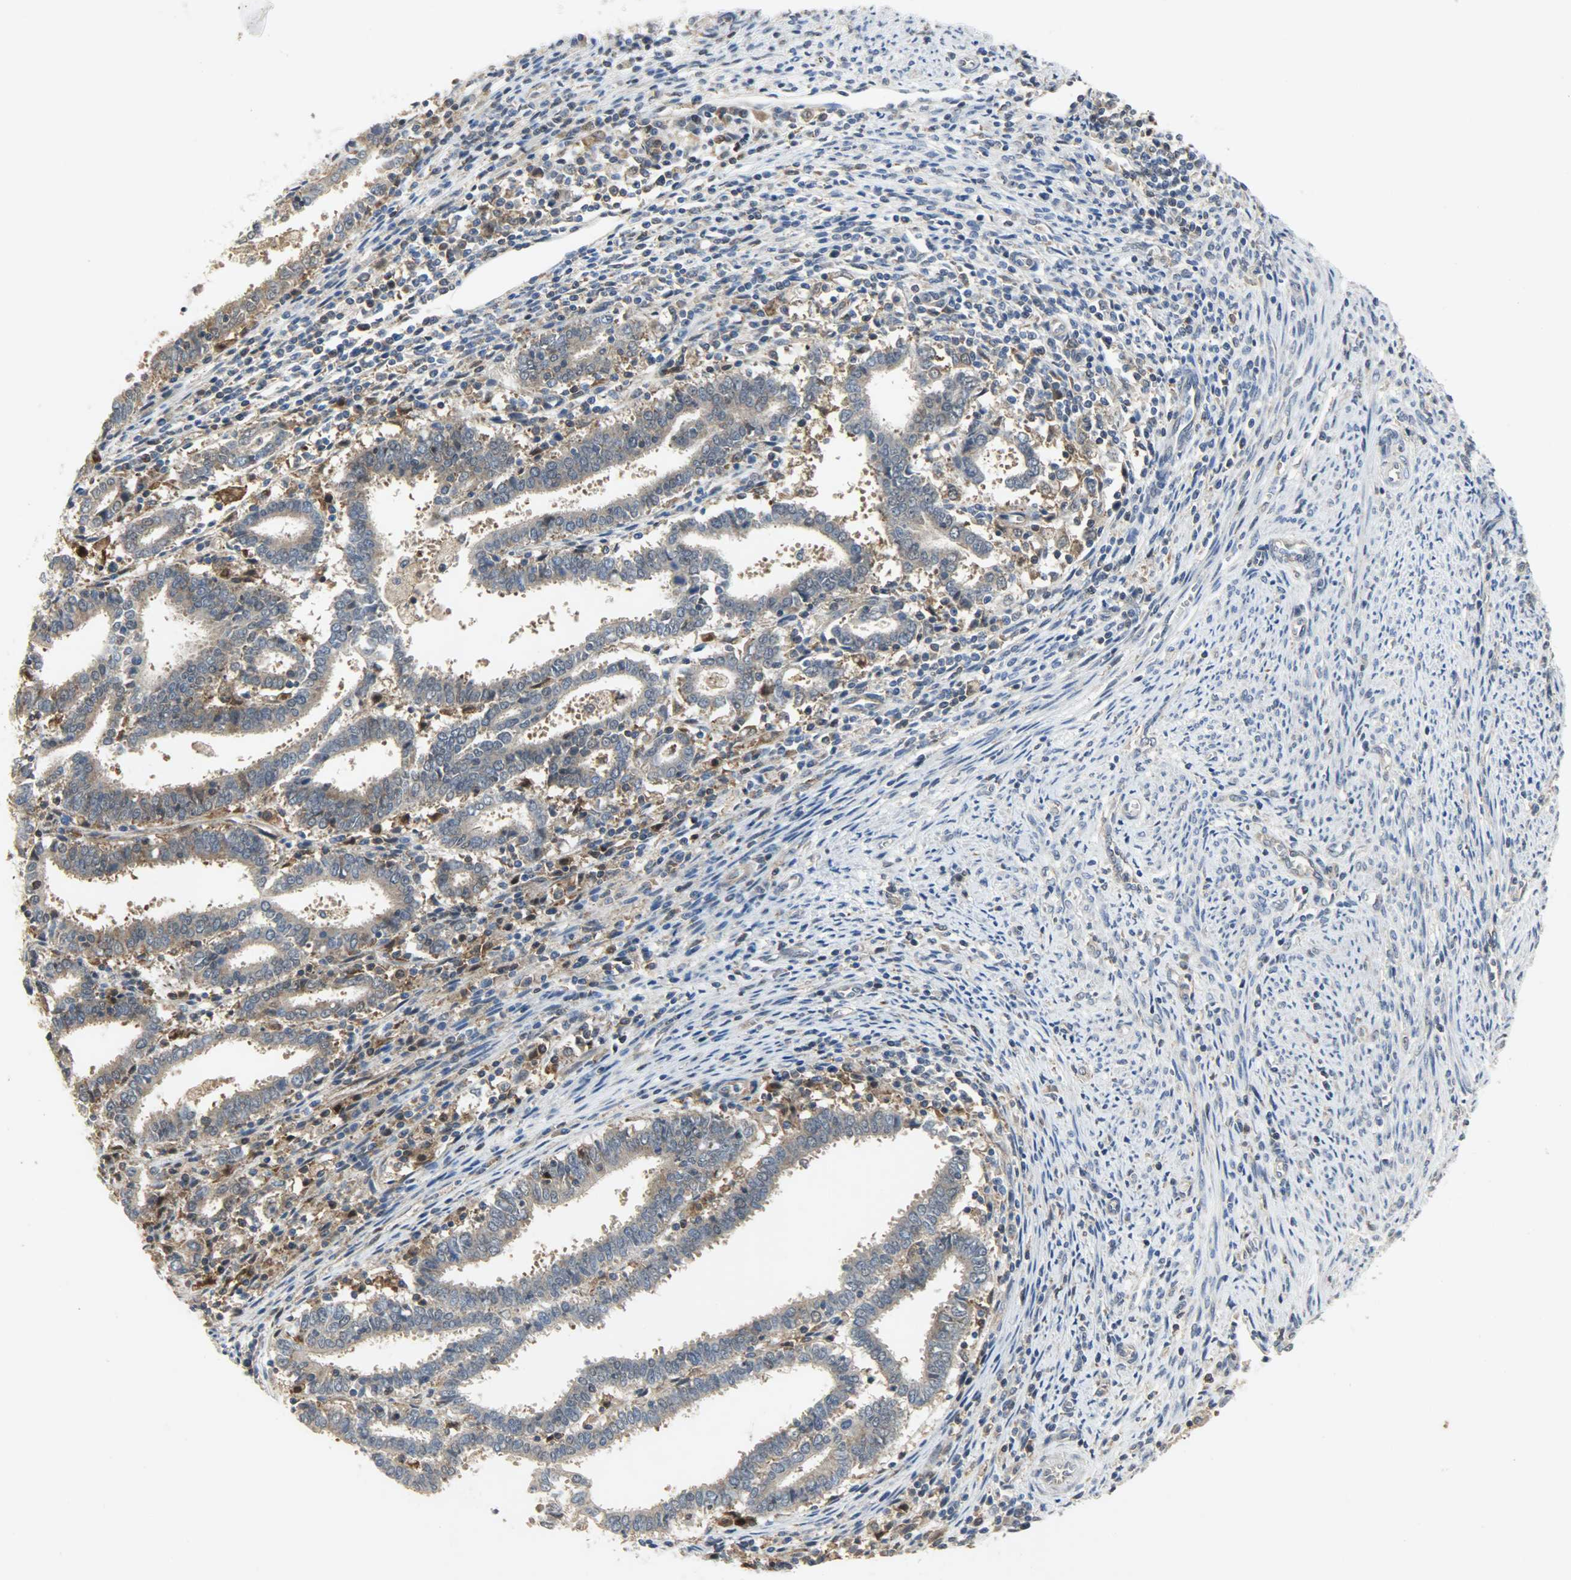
{"staining": {"intensity": "moderate", "quantity": ">75%", "location": "cytoplasmic/membranous"}, "tissue": "endometrial cancer", "cell_type": "Tumor cells", "image_type": "cancer", "snomed": [{"axis": "morphology", "description": "Adenocarcinoma, NOS"}, {"axis": "topography", "description": "Uterus"}], "caption": "Immunohistochemical staining of endometrial cancer shows medium levels of moderate cytoplasmic/membranous protein expression in approximately >75% of tumor cells.", "gene": "TRIM21", "patient": {"sex": "female", "age": 83}}